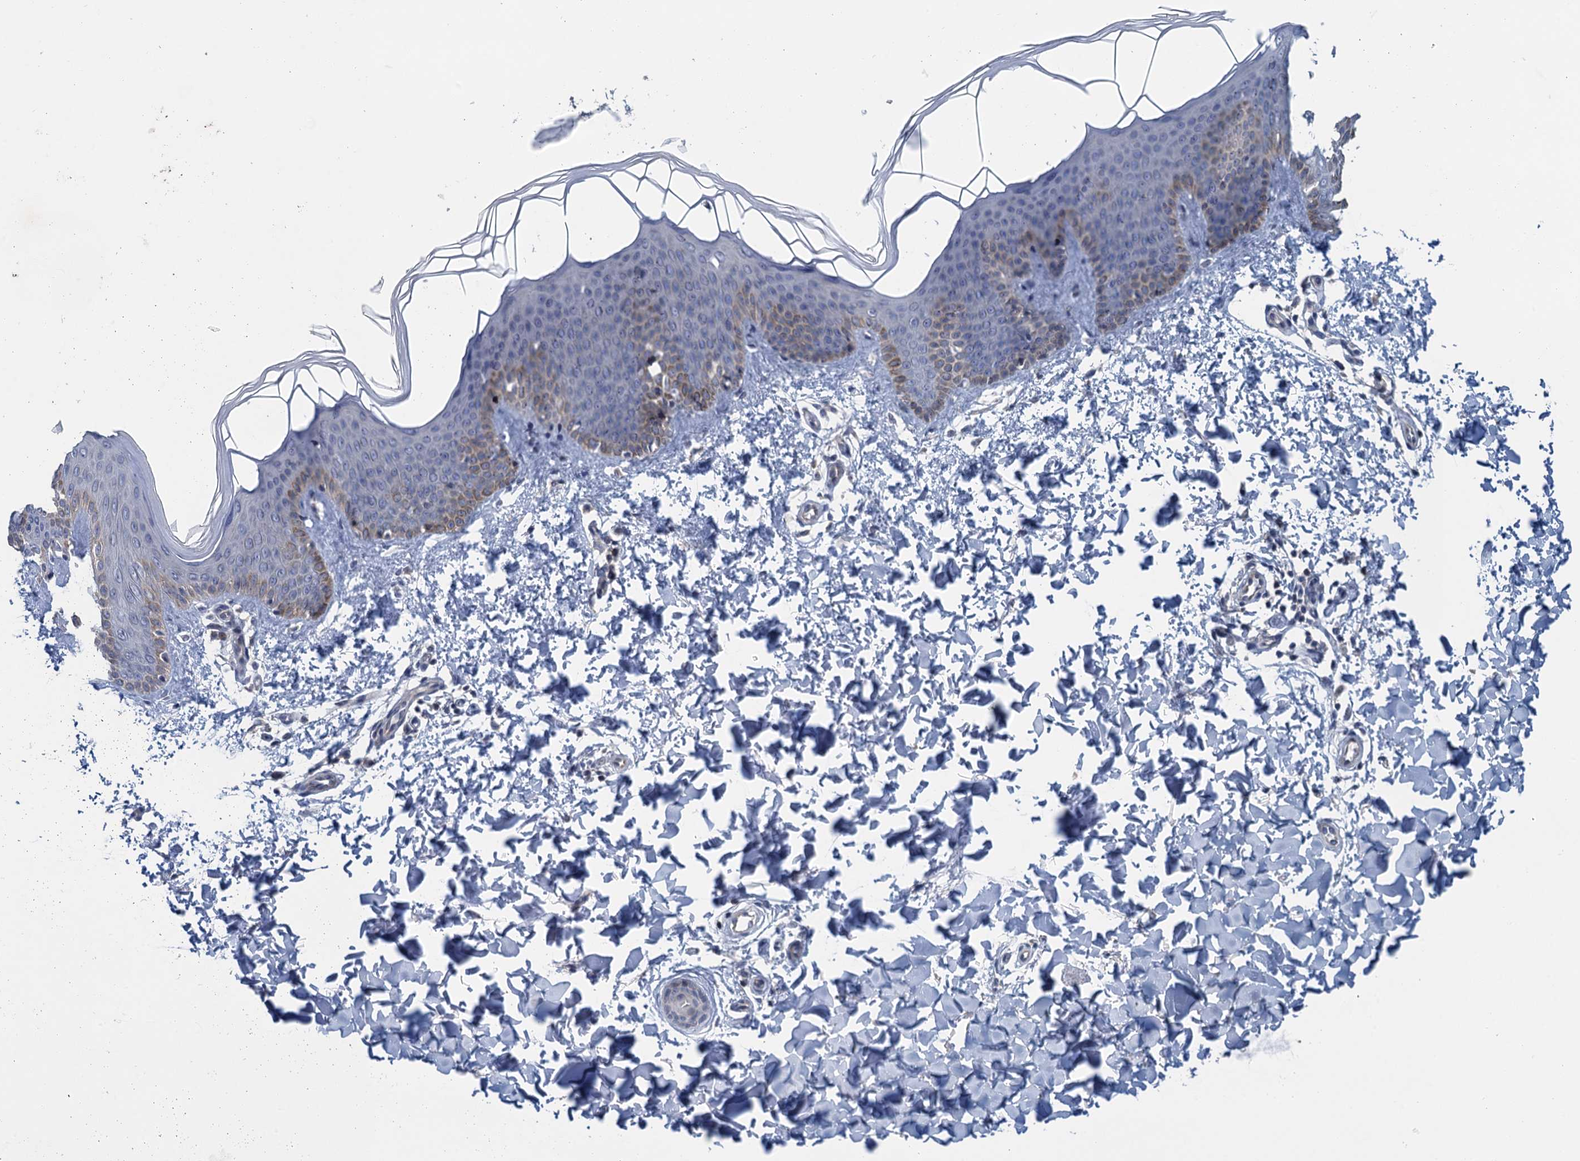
{"staining": {"intensity": "negative", "quantity": "none", "location": "none"}, "tissue": "skin", "cell_type": "Fibroblasts", "image_type": "normal", "snomed": [{"axis": "morphology", "description": "Normal tissue, NOS"}, {"axis": "topography", "description": "Skin"}], "caption": "This is an IHC image of normal human skin. There is no positivity in fibroblasts.", "gene": "MRFAP1", "patient": {"sex": "male", "age": 36}}